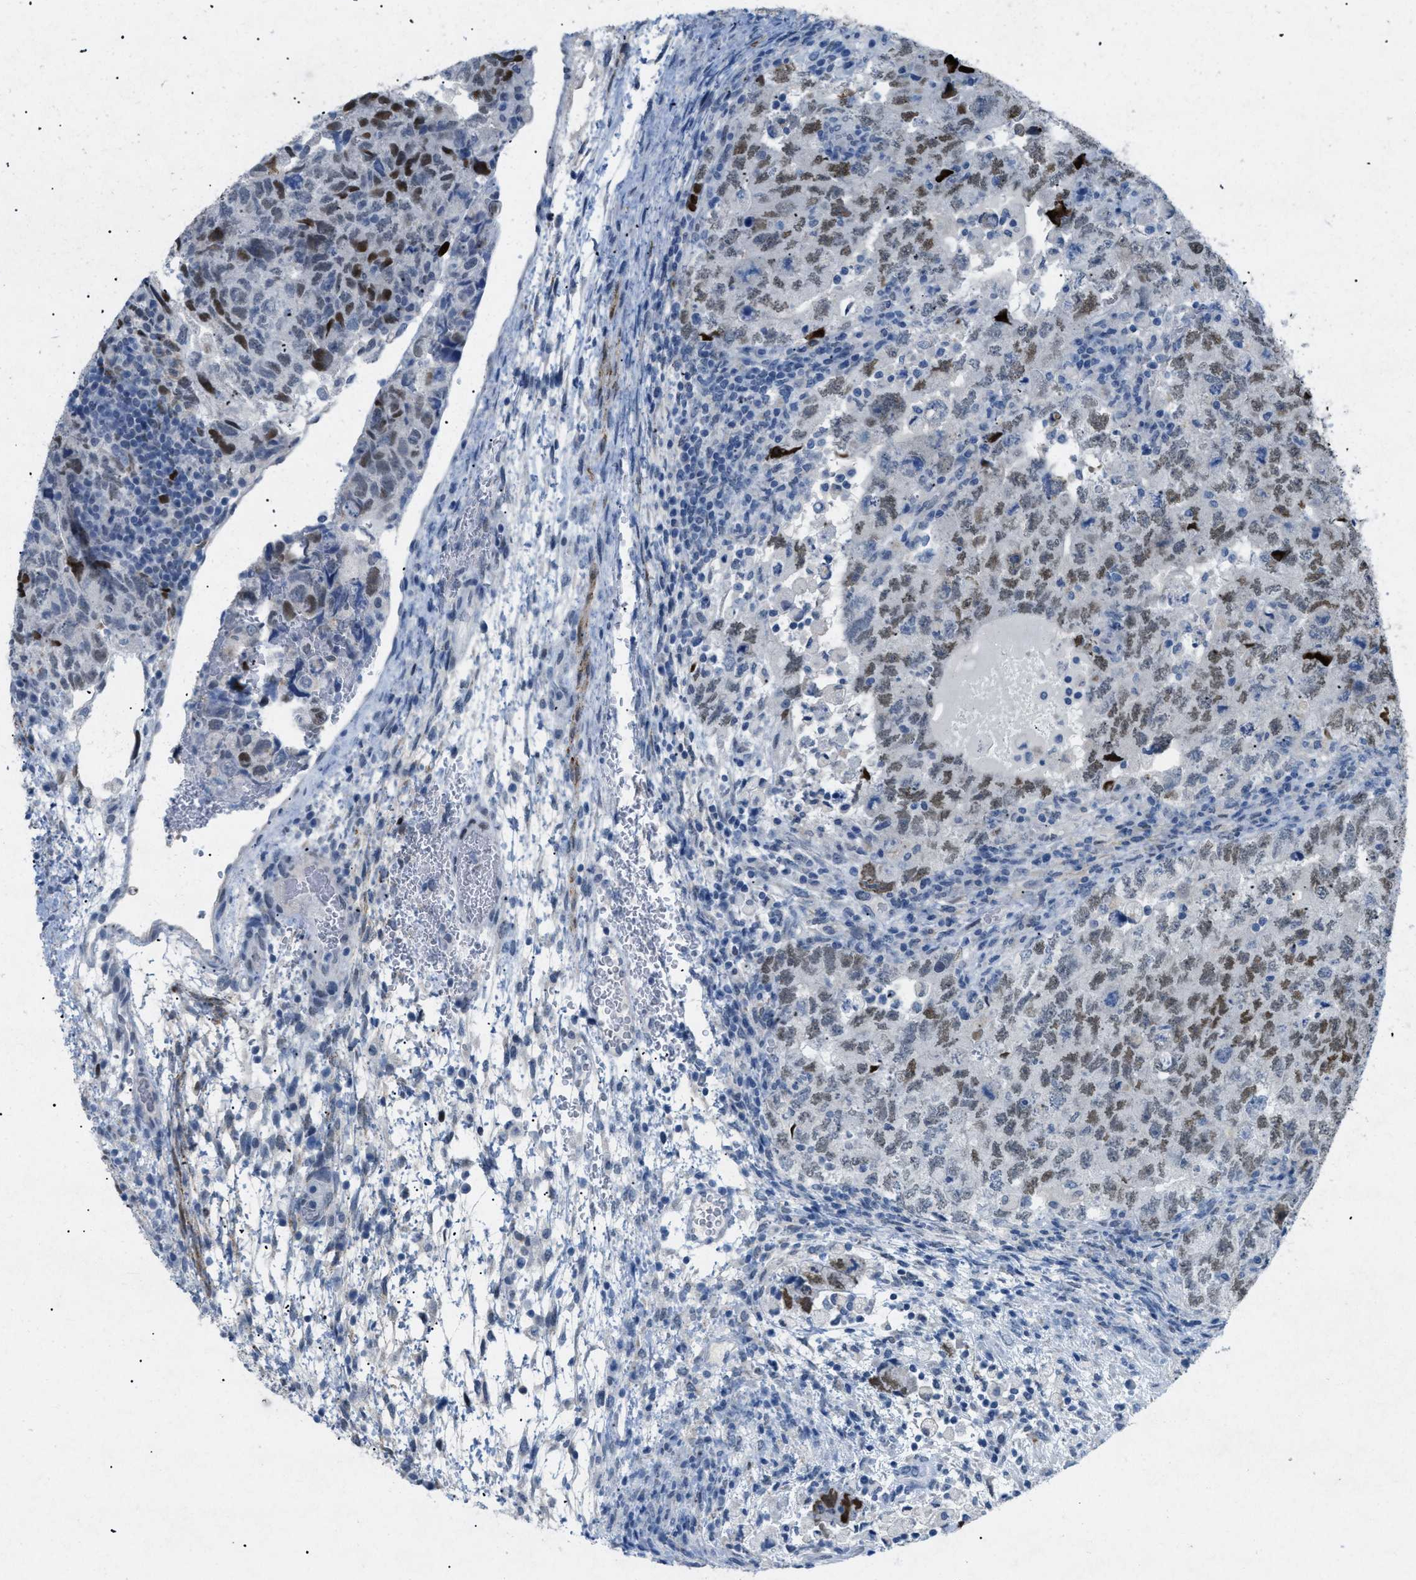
{"staining": {"intensity": "moderate", "quantity": ">75%", "location": "nuclear"}, "tissue": "testis cancer", "cell_type": "Tumor cells", "image_type": "cancer", "snomed": [{"axis": "morphology", "description": "Carcinoma, Embryonal, NOS"}, {"axis": "topography", "description": "Testis"}], "caption": "Testis cancer stained with a brown dye shows moderate nuclear positive positivity in about >75% of tumor cells.", "gene": "TASOR", "patient": {"sex": "male", "age": 36}}